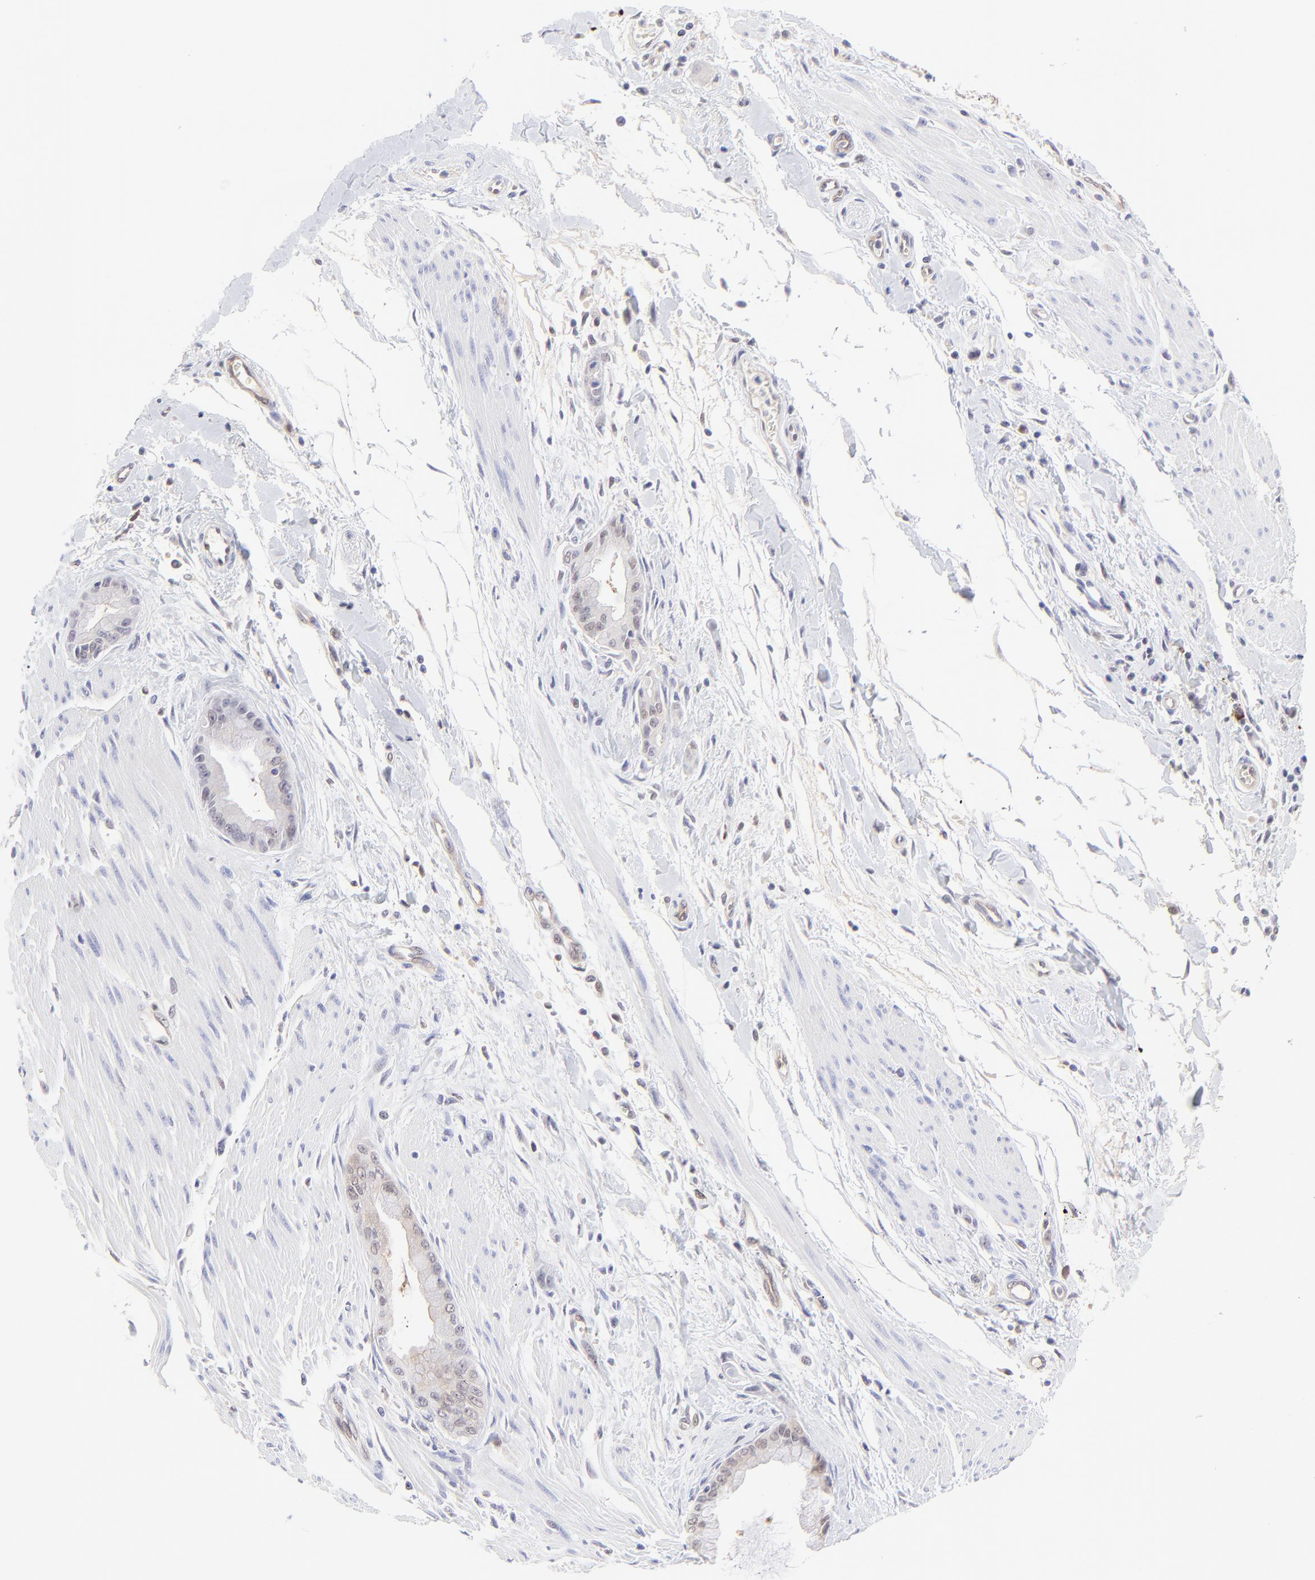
{"staining": {"intensity": "weak", "quantity": "<25%", "location": "nuclear"}, "tissue": "pancreatic cancer", "cell_type": "Tumor cells", "image_type": "cancer", "snomed": [{"axis": "morphology", "description": "Adenocarcinoma, NOS"}, {"axis": "topography", "description": "Pancreas"}], "caption": "High power microscopy photomicrograph of an immunohistochemistry (IHC) image of pancreatic adenocarcinoma, revealing no significant expression in tumor cells.", "gene": "HYAL1", "patient": {"sex": "male", "age": 59}}